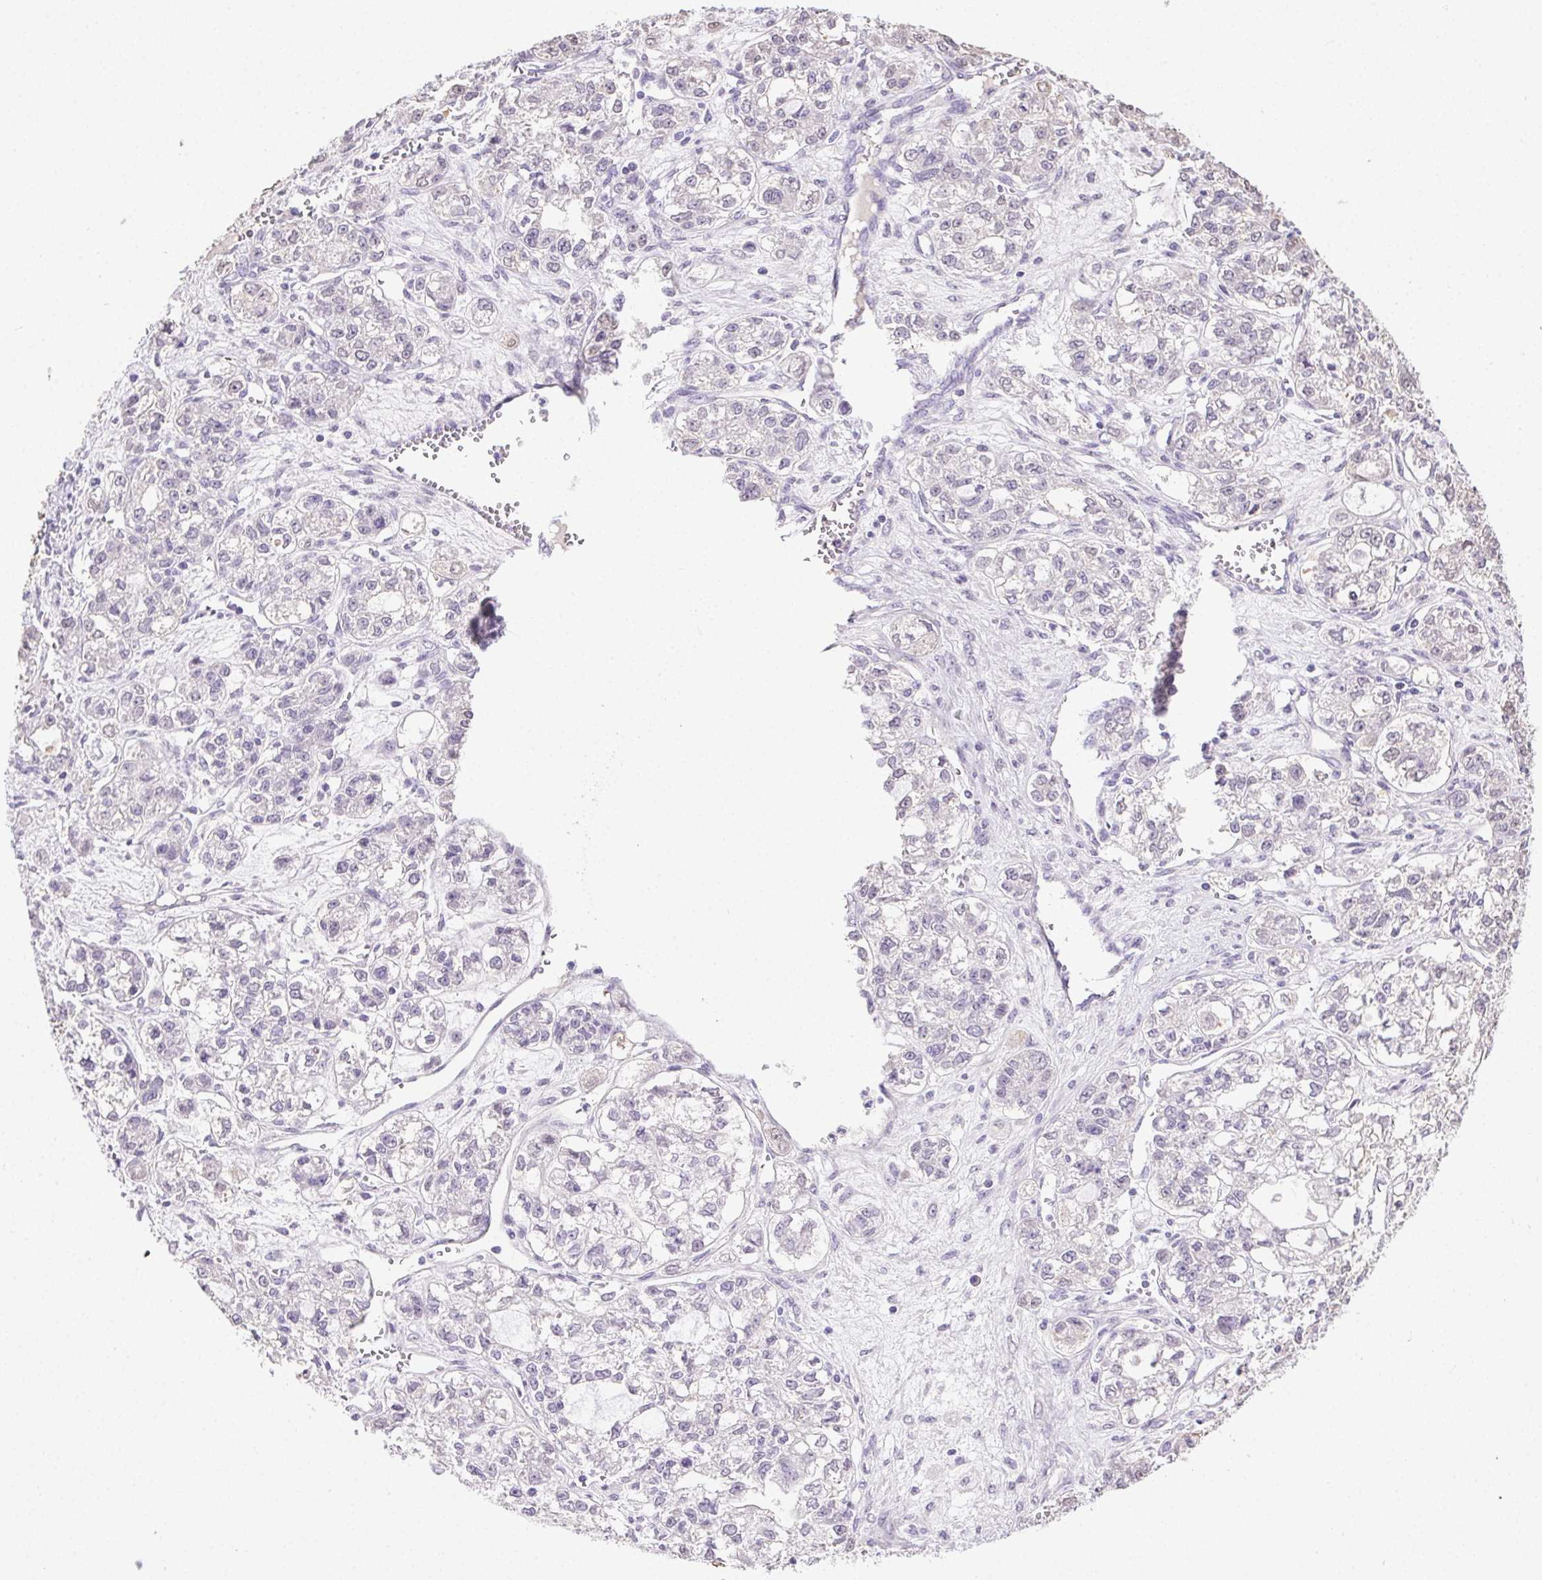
{"staining": {"intensity": "negative", "quantity": "none", "location": "none"}, "tissue": "ovarian cancer", "cell_type": "Tumor cells", "image_type": "cancer", "snomed": [{"axis": "morphology", "description": "Carcinoma, endometroid"}, {"axis": "topography", "description": "Ovary"}], "caption": "Tumor cells show no significant protein positivity in ovarian endometroid carcinoma. (DAB (3,3'-diaminobenzidine) IHC visualized using brightfield microscopy, high magnification).", "gene": "SYCE2", "patient": {"sex": "female", "age": 64}}